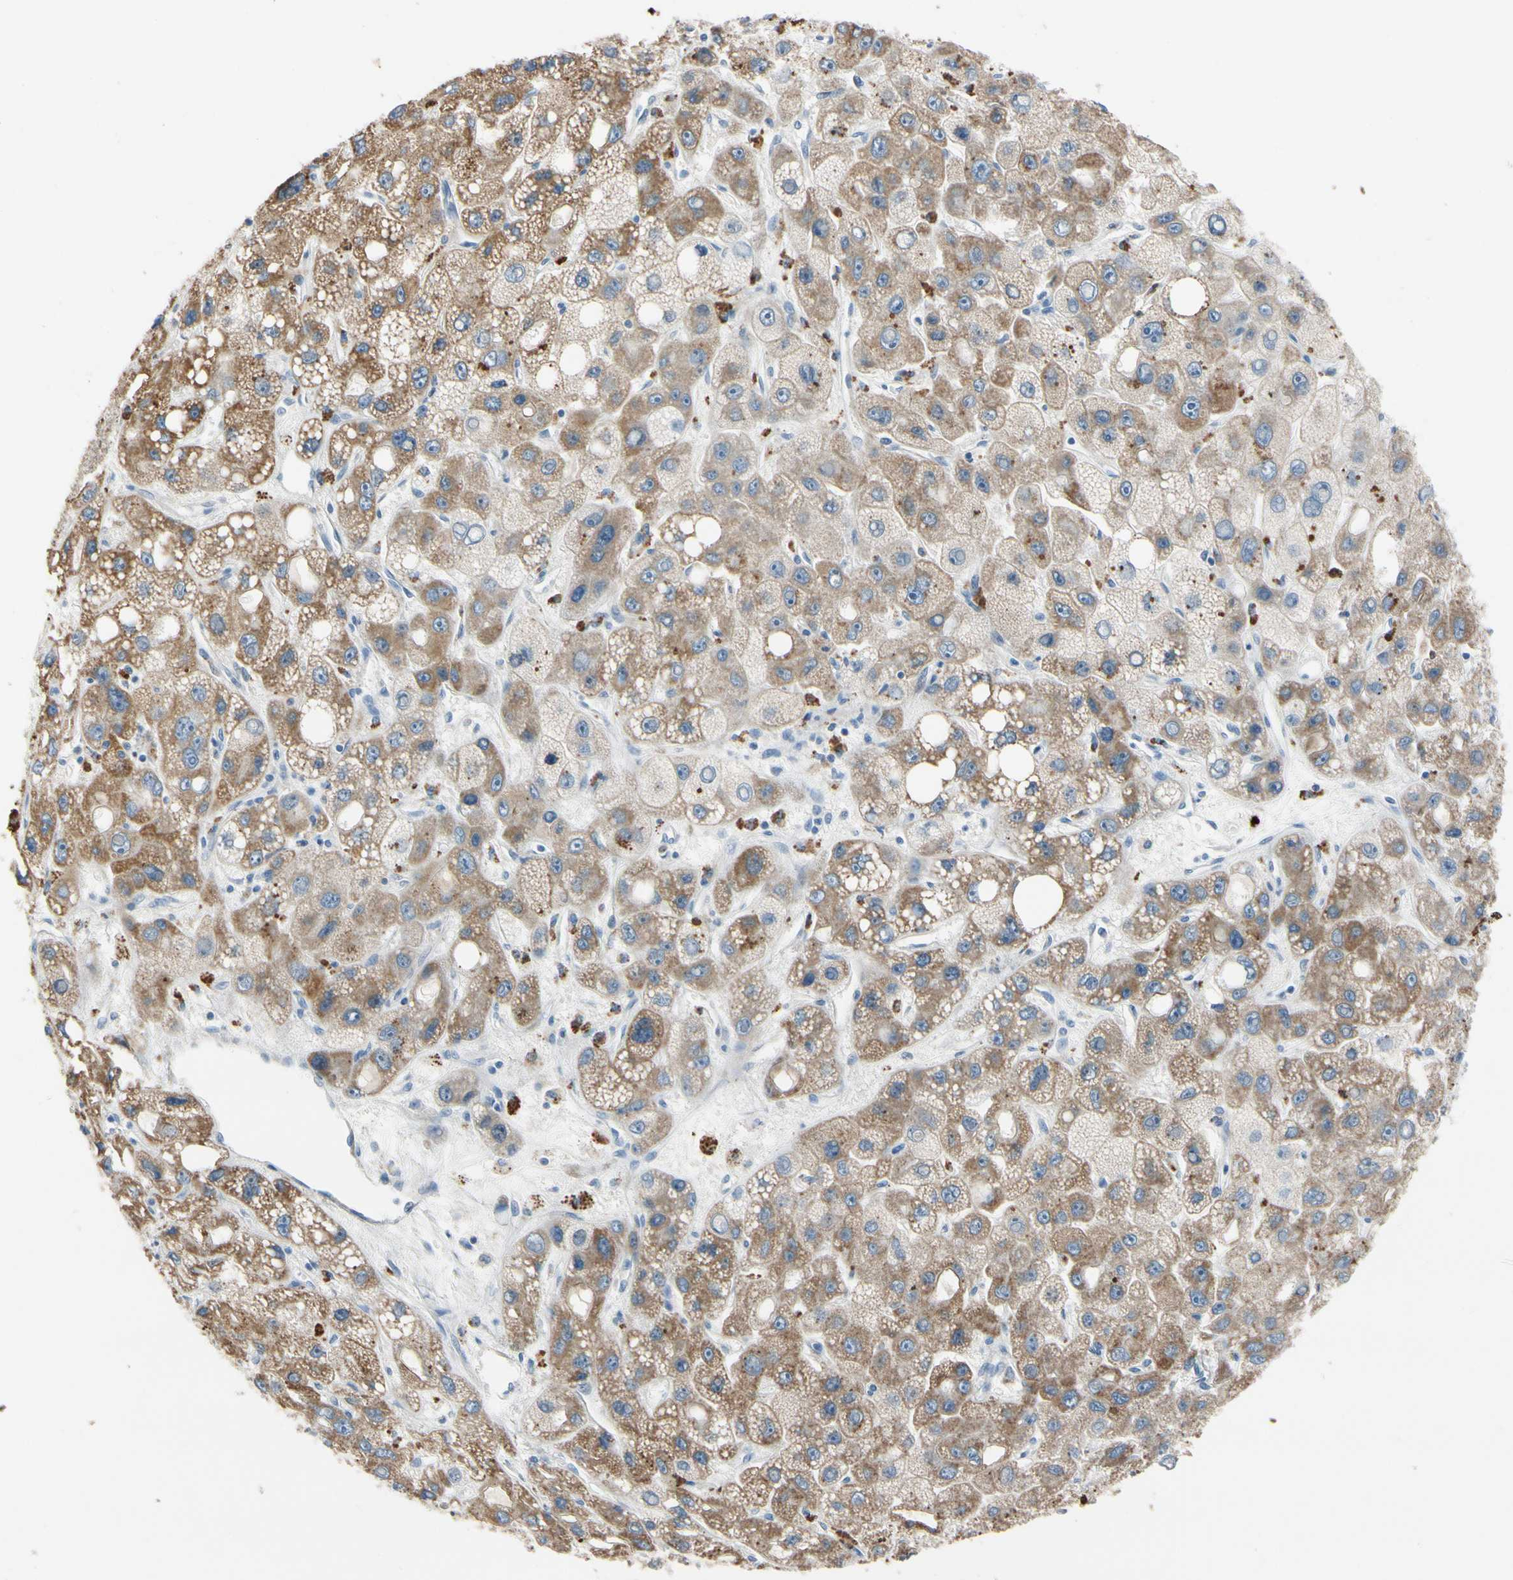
{"staining": {"intensity": "moderate", "quantity": ">75%", "location": "cytoplasmic/membranous"}, "tissue": "liver cancer", "cell_type": "Tumor cells", "image_type": "cancer", "snomed": [{"axis": "morphology", "description": "Carcinoma, Hepatocellular, NOS"}, {"axis": "topography", "description": "Liver"}], "caption": "The micrograph shows a brown stain indicating the presence of a protein in the cytoplasmic/membranous of tumor cells in liver cancer. (DAB IHC, brown staining for protein, blue staining for nuclei).", "gene": "CPA3", "patient": {"sex": "male", "age": 55}}